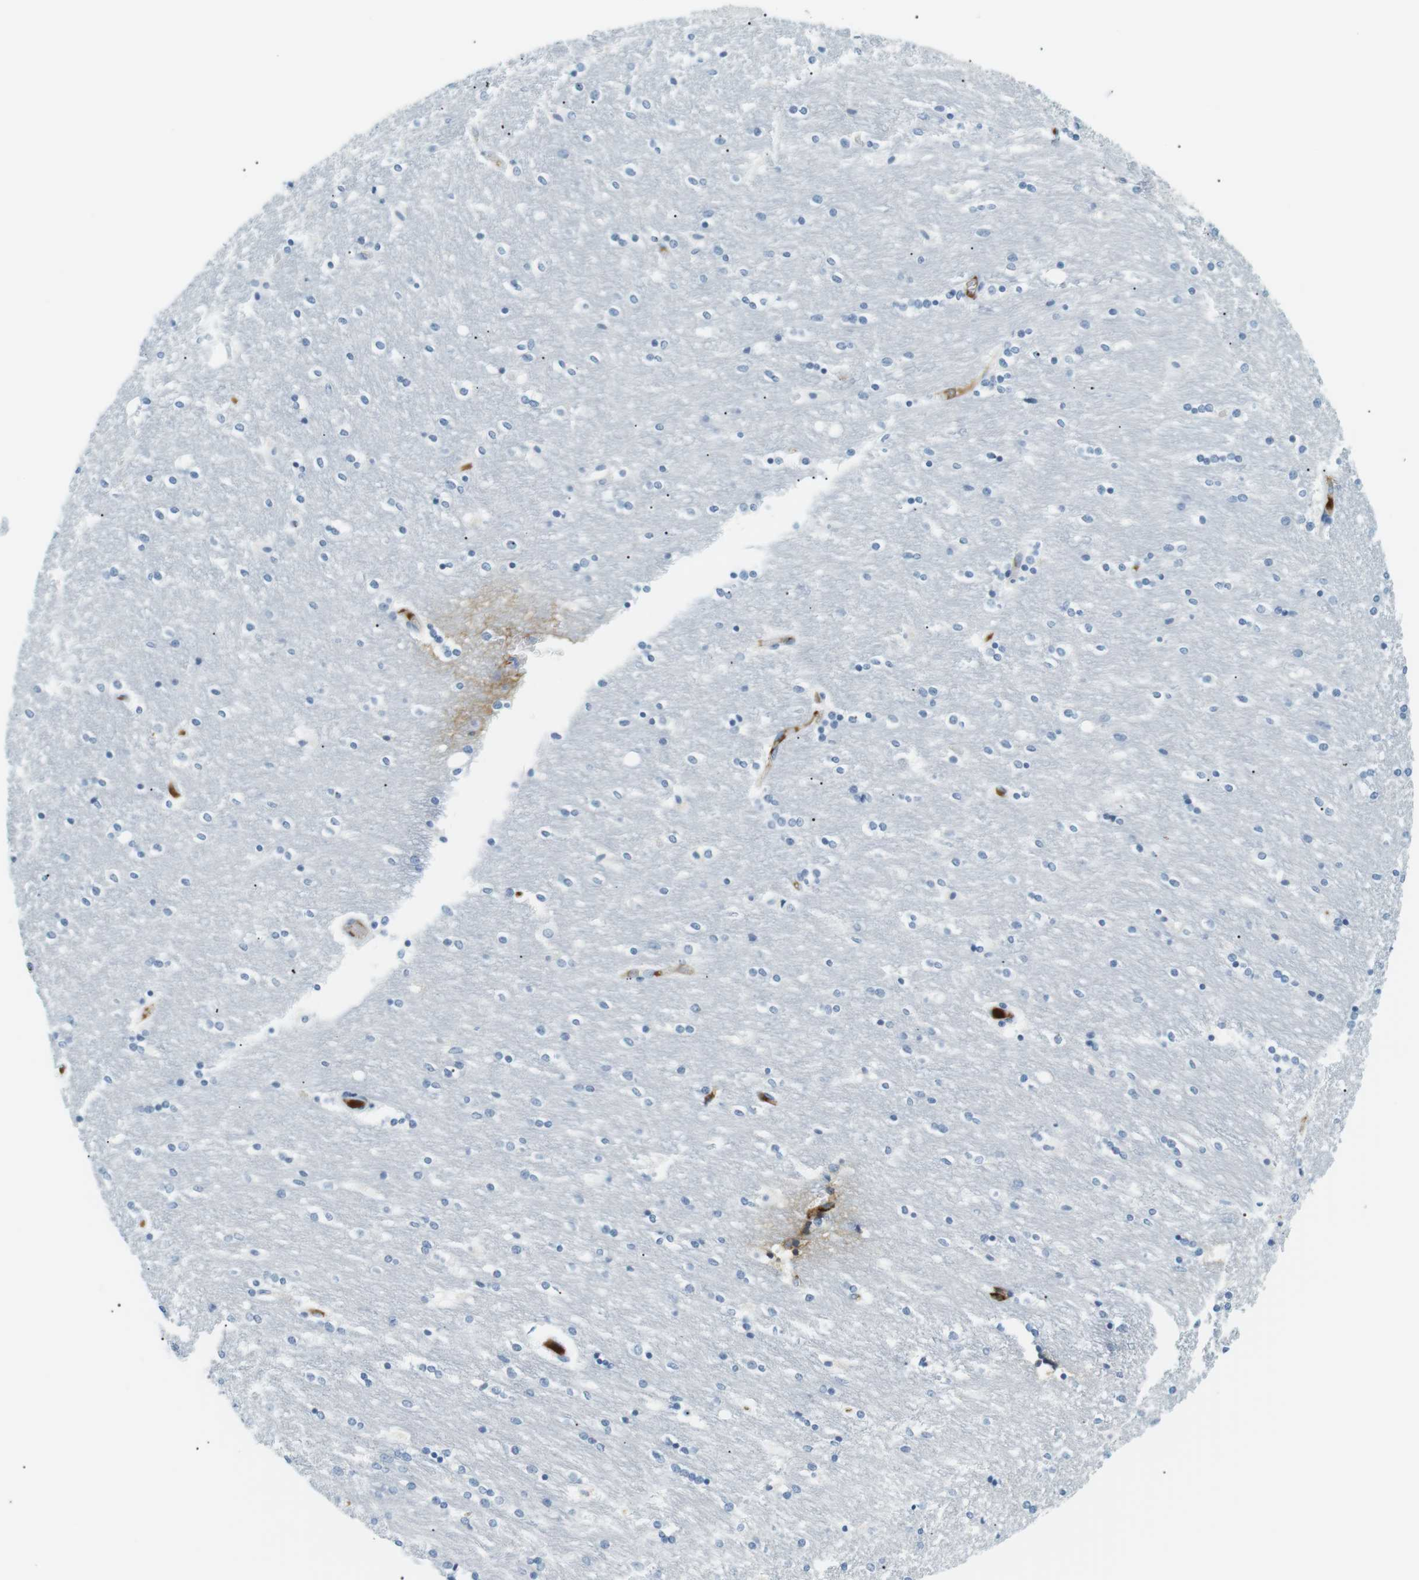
{"staining": {"intensity": "negative", "quantity": "none", "location": "none"}, "tissue": "caudate", "cell_type": "Glial cells", "image_type": "normal", "snomed": [{"axis": "morphology", "description": "Normal tissue, NOS"}, {"axis": "topography", "description": "Lateral ventricle wall"}], "caption": "This is an immunohistochemistry histopathology image of benign caudate. There is no staining in glial cells.", "gene": "APOB", "patient": {"sex": "female", "age": 54}}